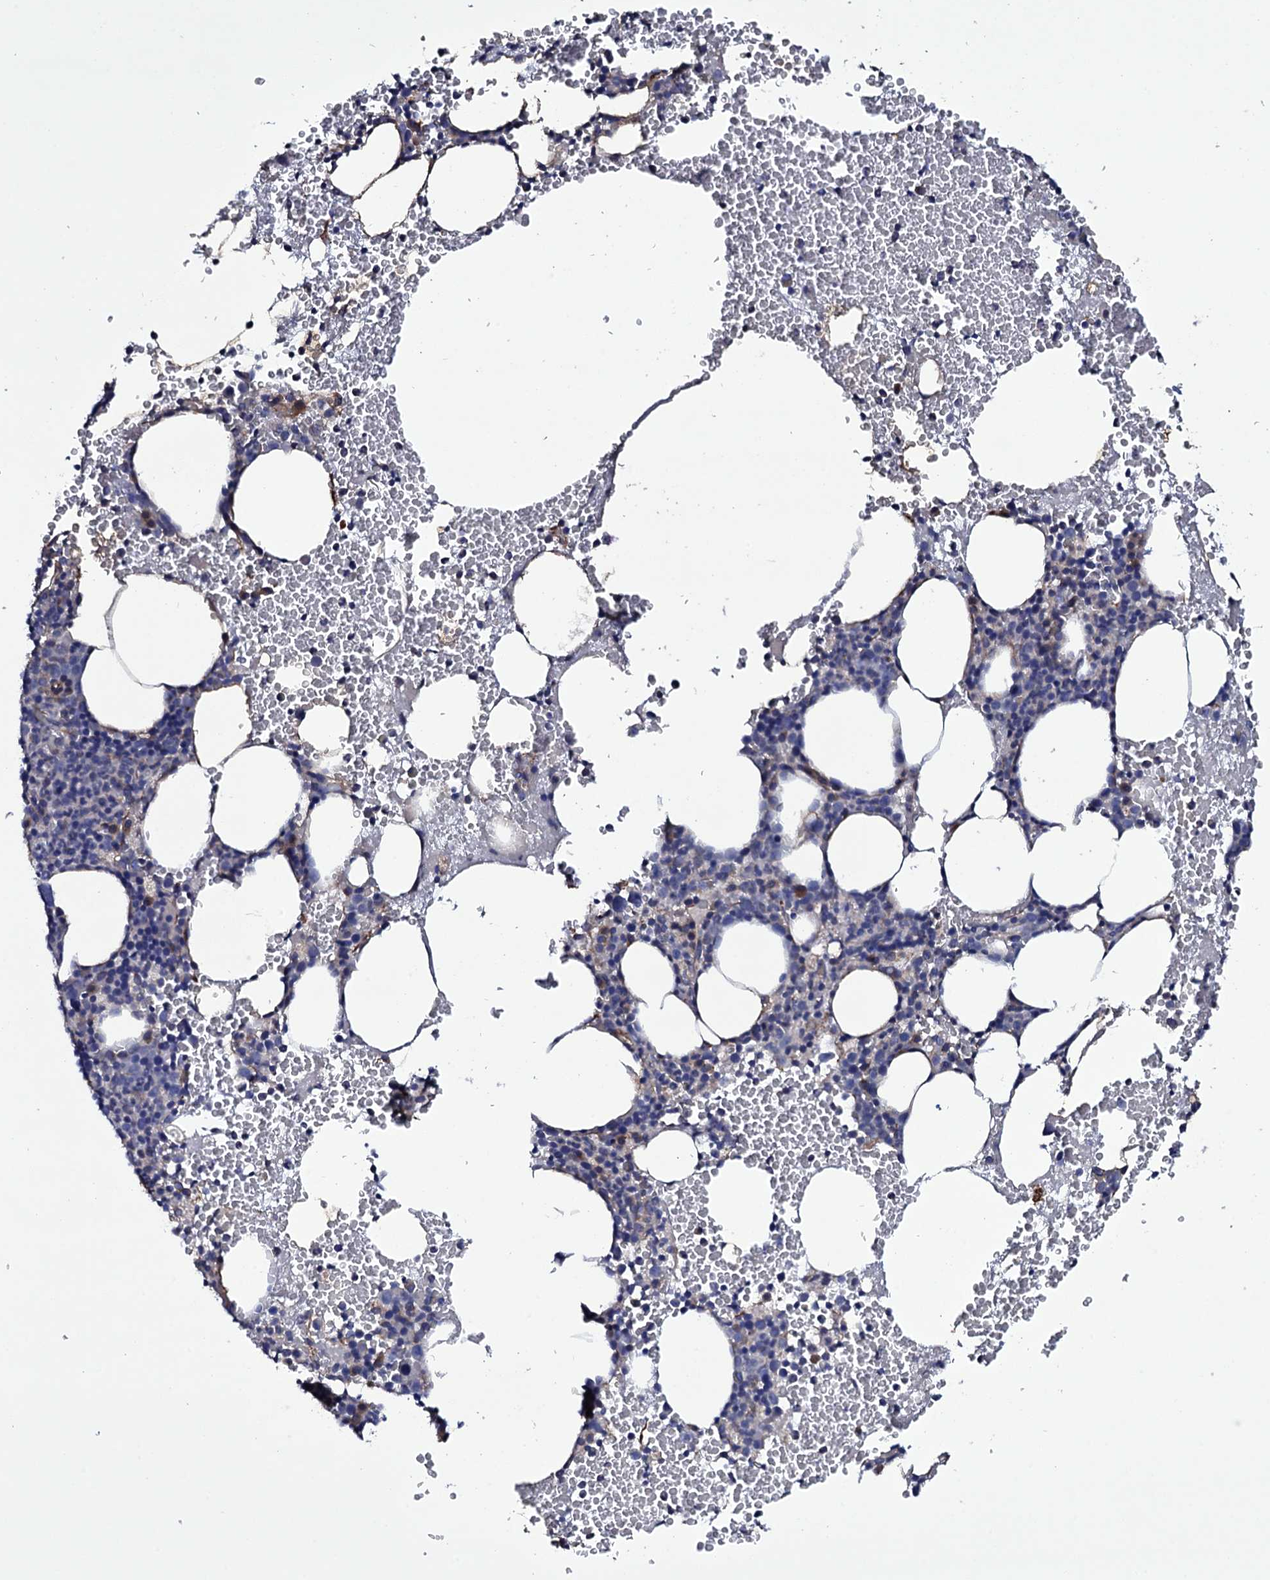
{"staining": {"intensity": "negative", "quantity": "none", "location": "none"}, "tissue": "bone marrow", "cell_type": "Hematopoietic cells", "image_type": "normal", "snomed": [{"axis": "morphology", "description": "Normal tissue, NOS"}, {"axis": "morphology", "description": "Inflammation, NOS"}, {"axis": "topography", "description": "Bone marrow"}], "caption": "This is a micrograph of IHC staining of unremarkable bone marrow, which shows no expression in hematopoietic cells.", "gene": "BCL2L14", "patient": {"sex": "female", "age": 78}}